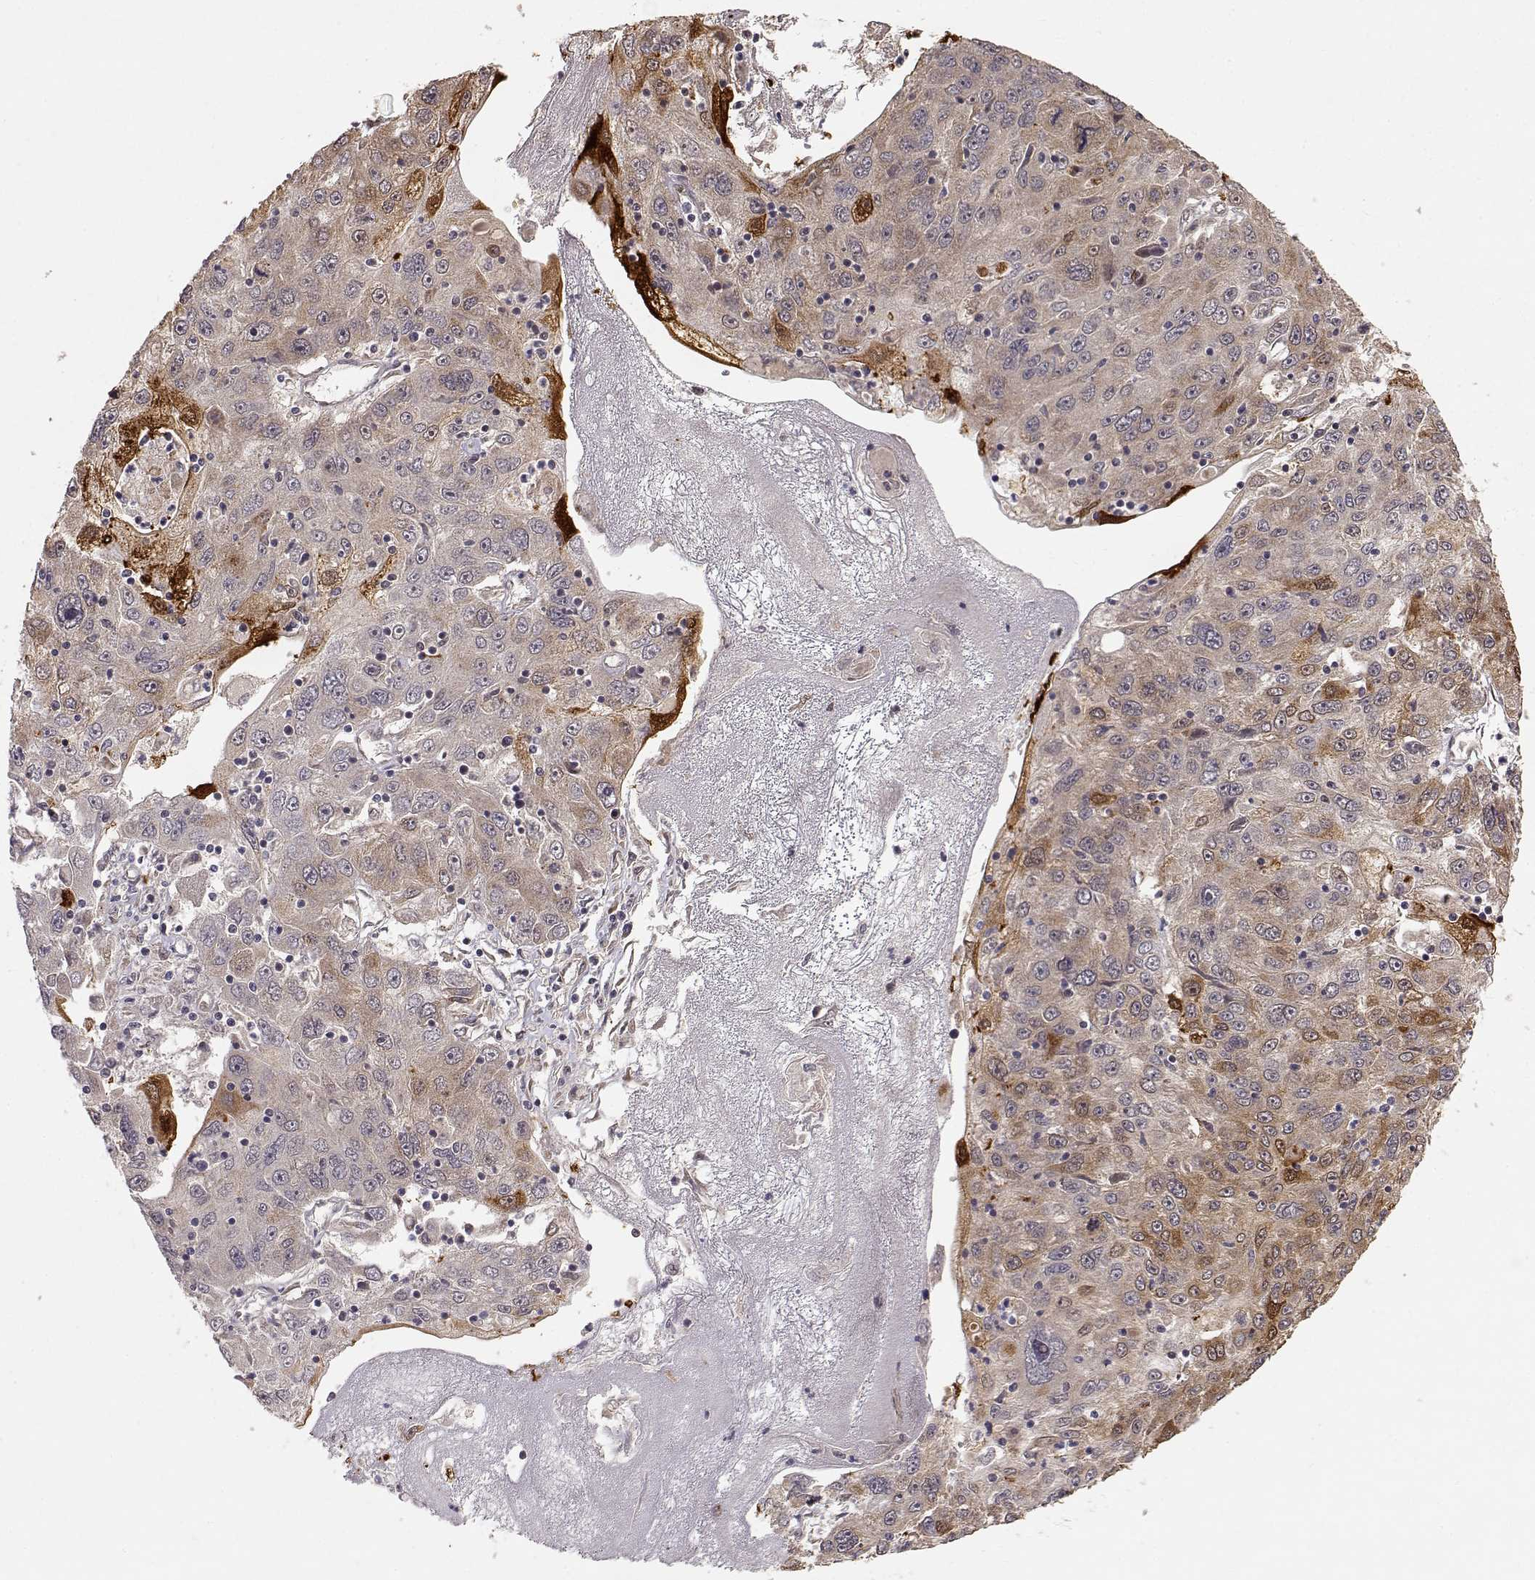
{"staining": {"intensity": "strong", "quantity": "<25%", "location": "cytoplasmic/membranous,nuclear"}, "tissue": "stomach cancer", "cell_type": "Tumor cells", "image_type": "cancer", "snomed": [{"axis": "morphology", "description": "Adenocarcinoma, NOS"}, {"axis": "topography", "description": "Stomach"}], "caption": "Human stomach adenocarcinoma stained for a protein (brown) reveals strong cytoplasmic/membranous and nuclear positive staining in approximately <25% of tumor cells.", "gene": "BRCA1", "patient": {"sex": "male", "age": 56}}